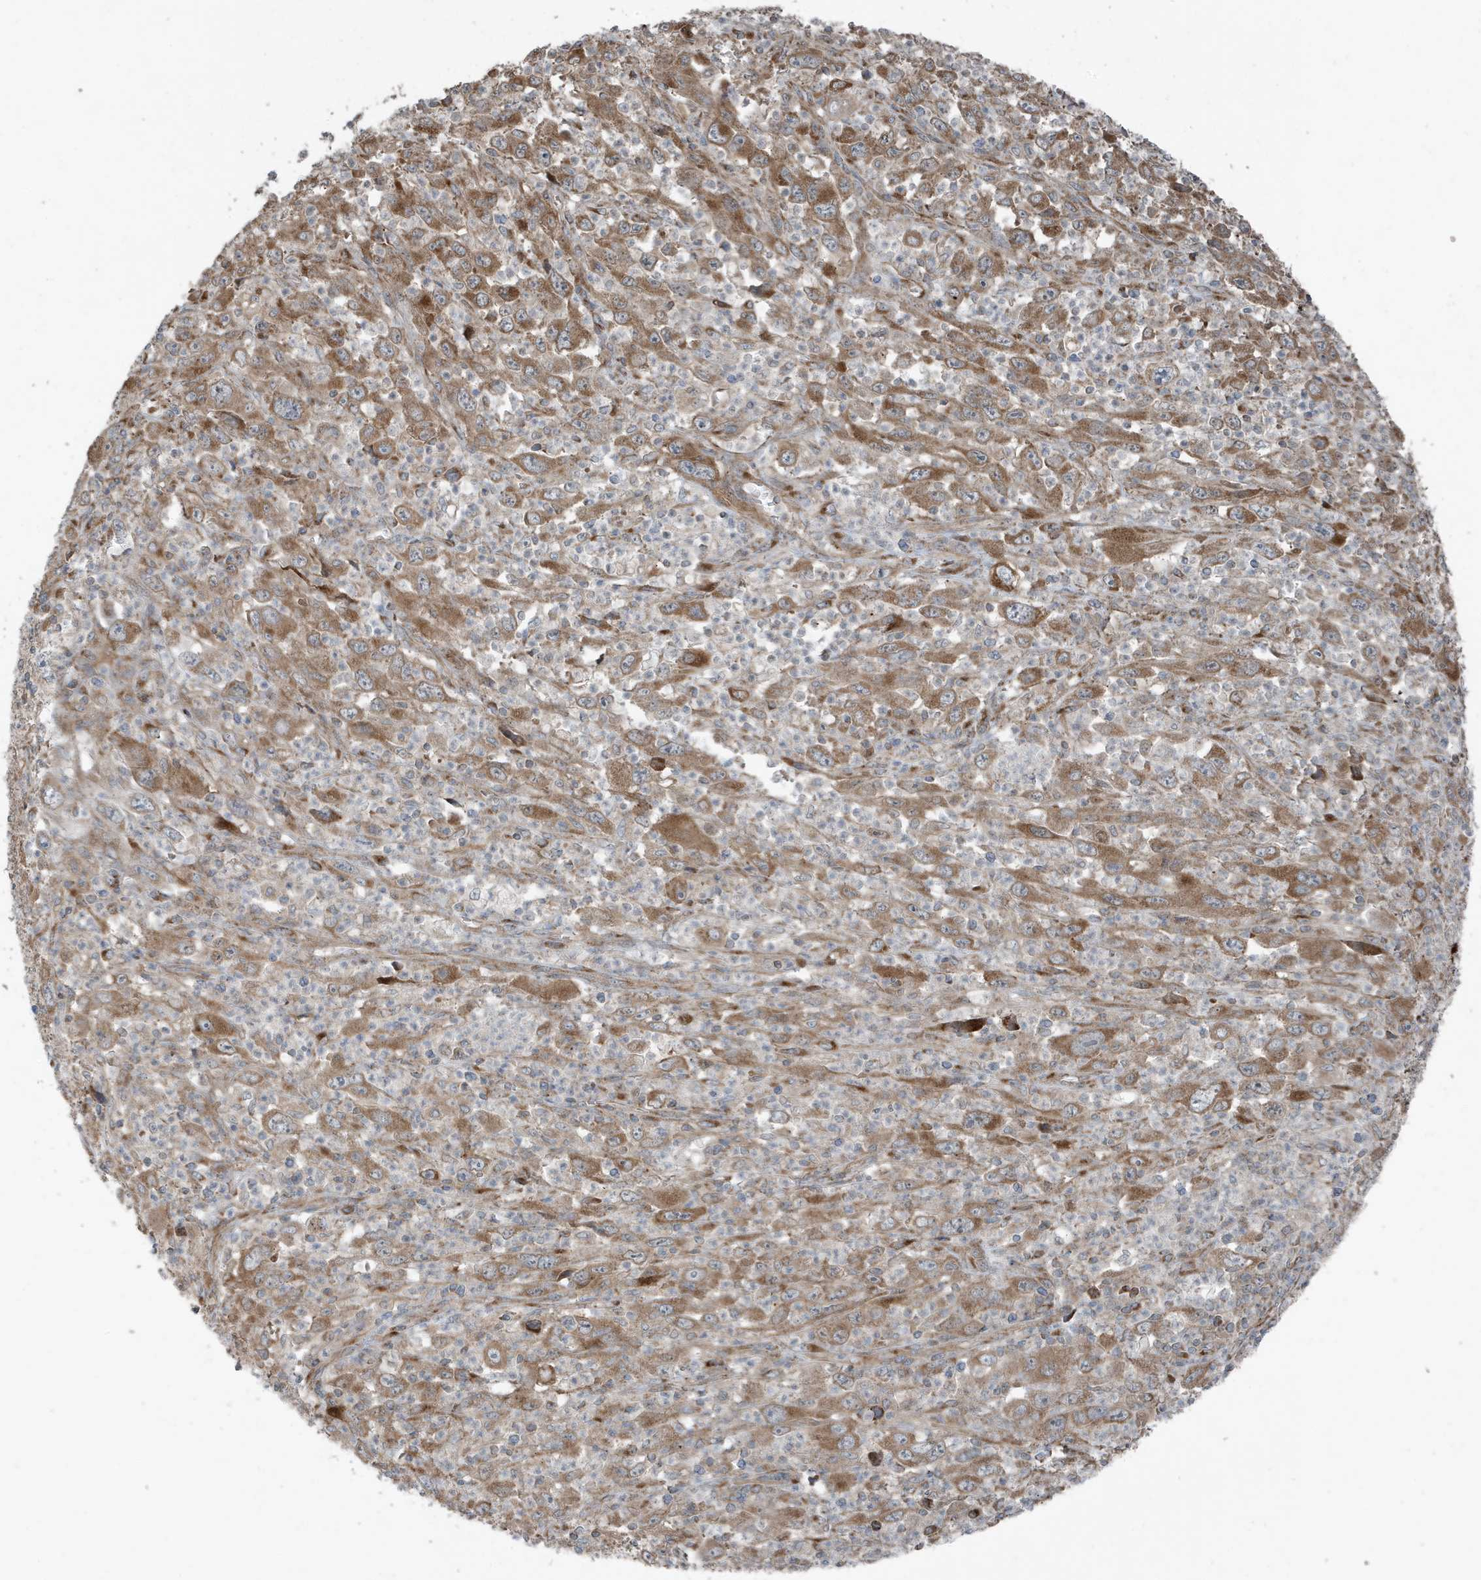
{"staining": {"intensity": "moderate", "quantity": ">75%", "location": "cytoplasmic/membranous"}, "tissue": "melanoma", "cell_type": "Tumor cells", "image_type": "cancer", "snomed": [{"axis": "morphology", "description": "Malignant melanoma, Metastatic site"}, {"axis": "topography", "description": "Skin"}], "caption": "Malignant melanoma (metastatic site) tissue exhibits moderate cytoplasmic/membranous staining in about >75% of tumor cells, visualized by immunohistochemistry.", "gene": "GOLGA4", "patient": {"sex": "female", "age": 56}}